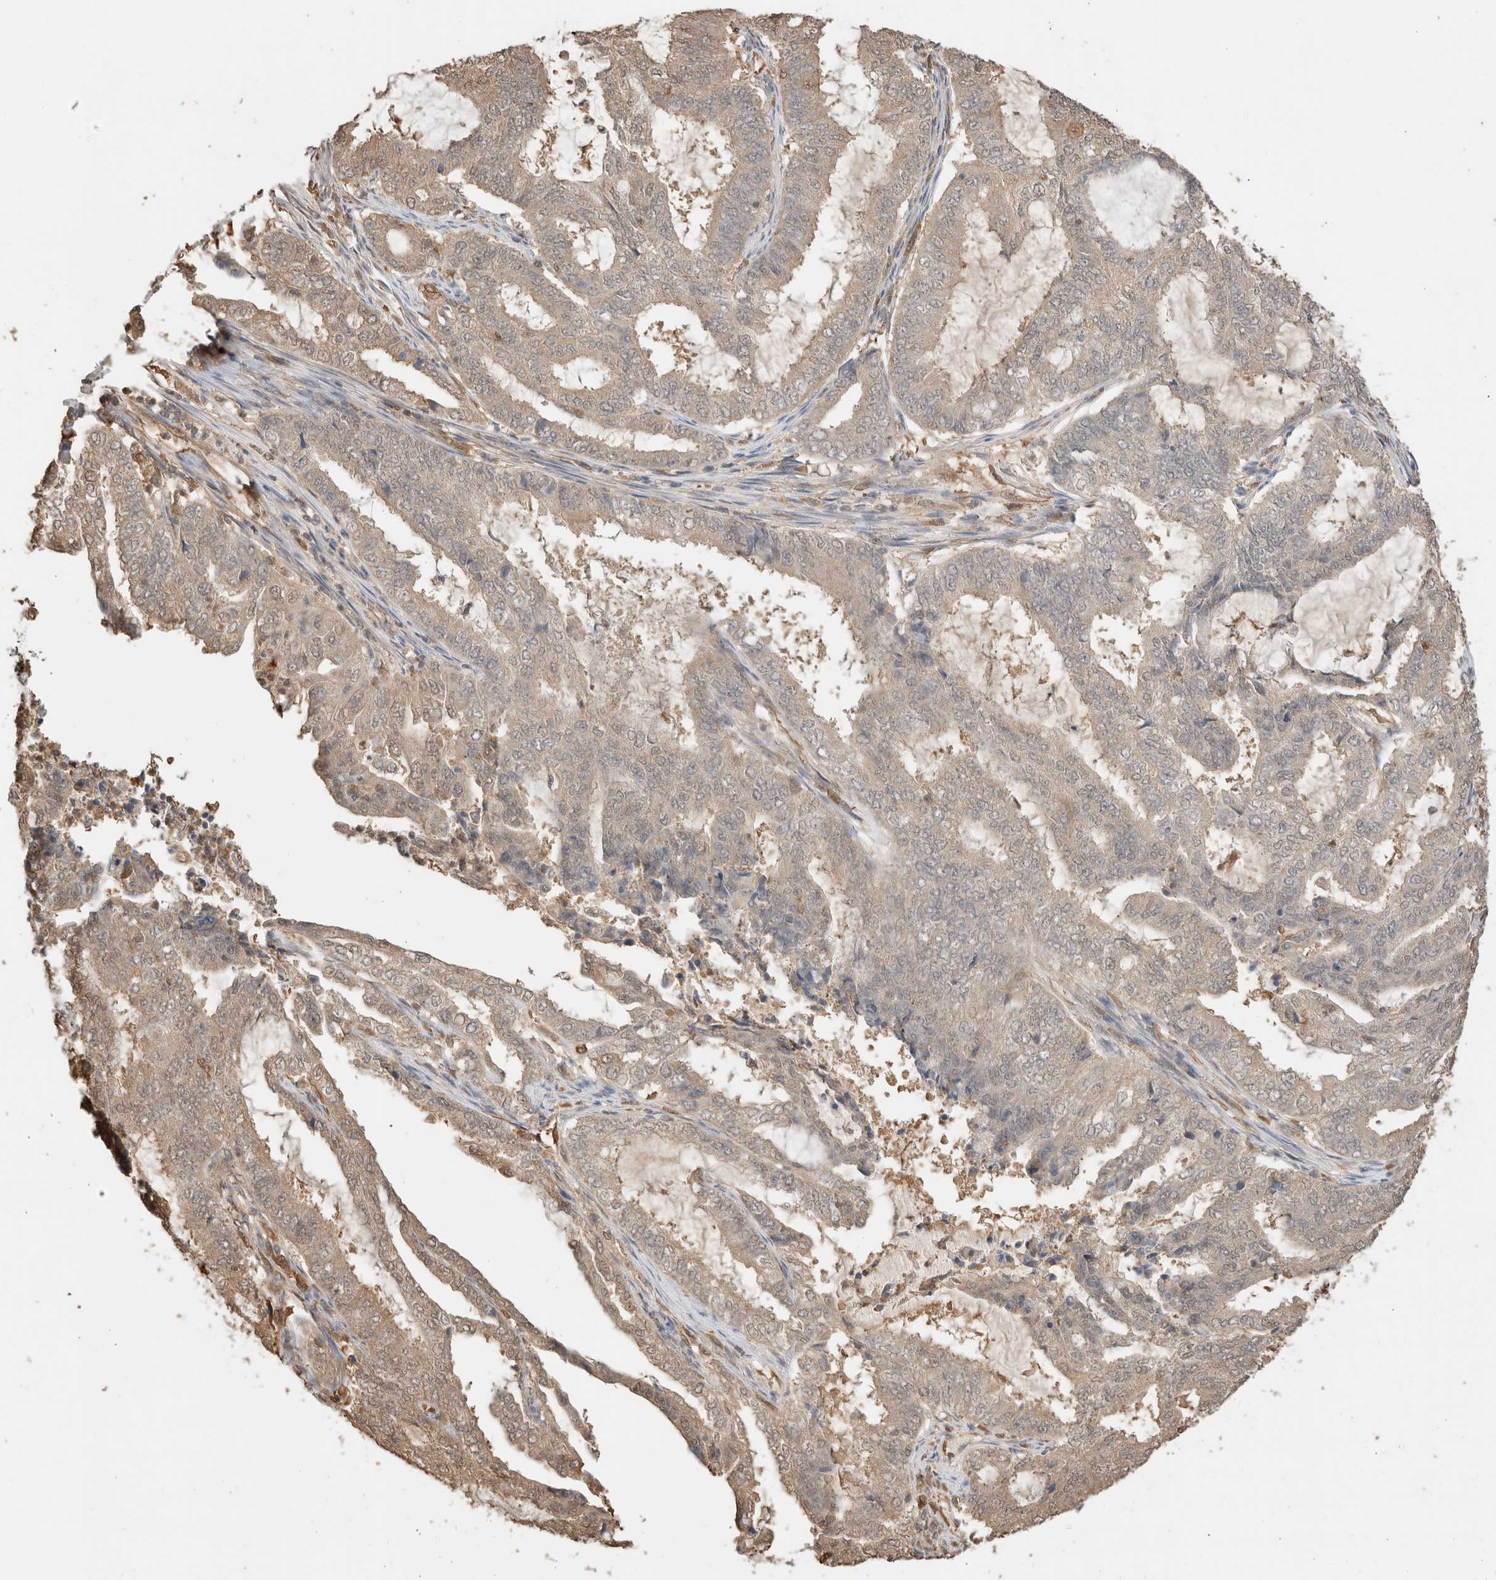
{"staining": {"intensity": "weak", "quantity": "25%-75%", "location": "cytoplasmic/membranous"}, "tissue": "endometrial cancer", "cell_type": "Tumor cells", "image_type": "cancer", "snomed": [{"axis": "morphology", "description": "Adenocarcinoma, NOS"}, {"axis": "topography", "description": "Endometrium"}], "caption": "A high-resolution photomicrograph shows immunohistochemistry (IHC) staining of endometrial cancer, which shows weak cytoplasmic/membranous staining in about 25%-75% of tumor cells.", "gene": "YWHAH", "patient": {"sex": "female", "age": 51}}